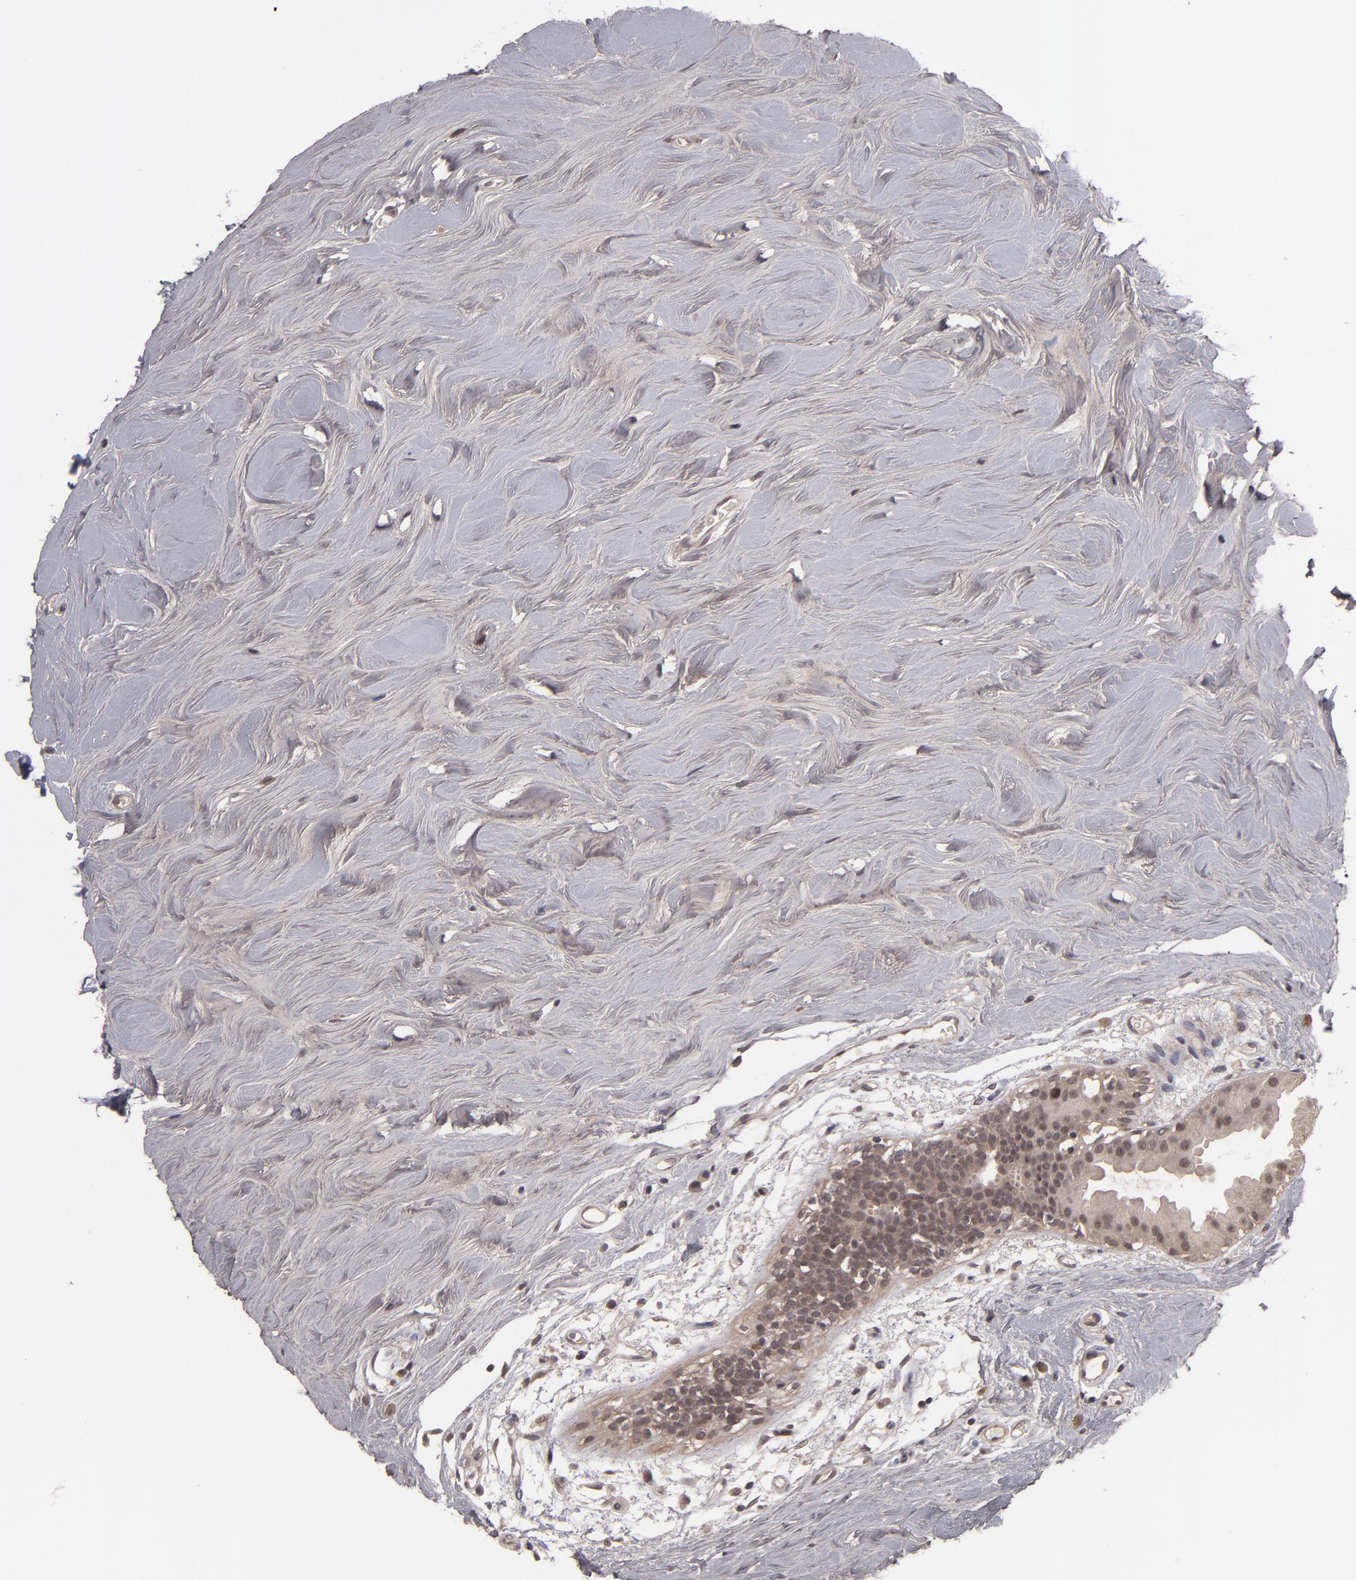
{"staining": {"intensity": "moderate", "quantity": ">75%", "location": "cytoplasmic/membranous,nuclear"}, "tissue": "breast cancer", "cell_type": "Tumor cells", "image_type": "cancer", "snomed": [{"axis": "morphology", "description": "Duct carcinoma"}, {"axis": "topography", "description": "Breast"}], "caption": "Breast invasive ductal carcinoma stained with a protein marker exhibits moderate staining in tumor cells.", "gene": "TYMS", "patient": {"sex": "female", "age": 40}}